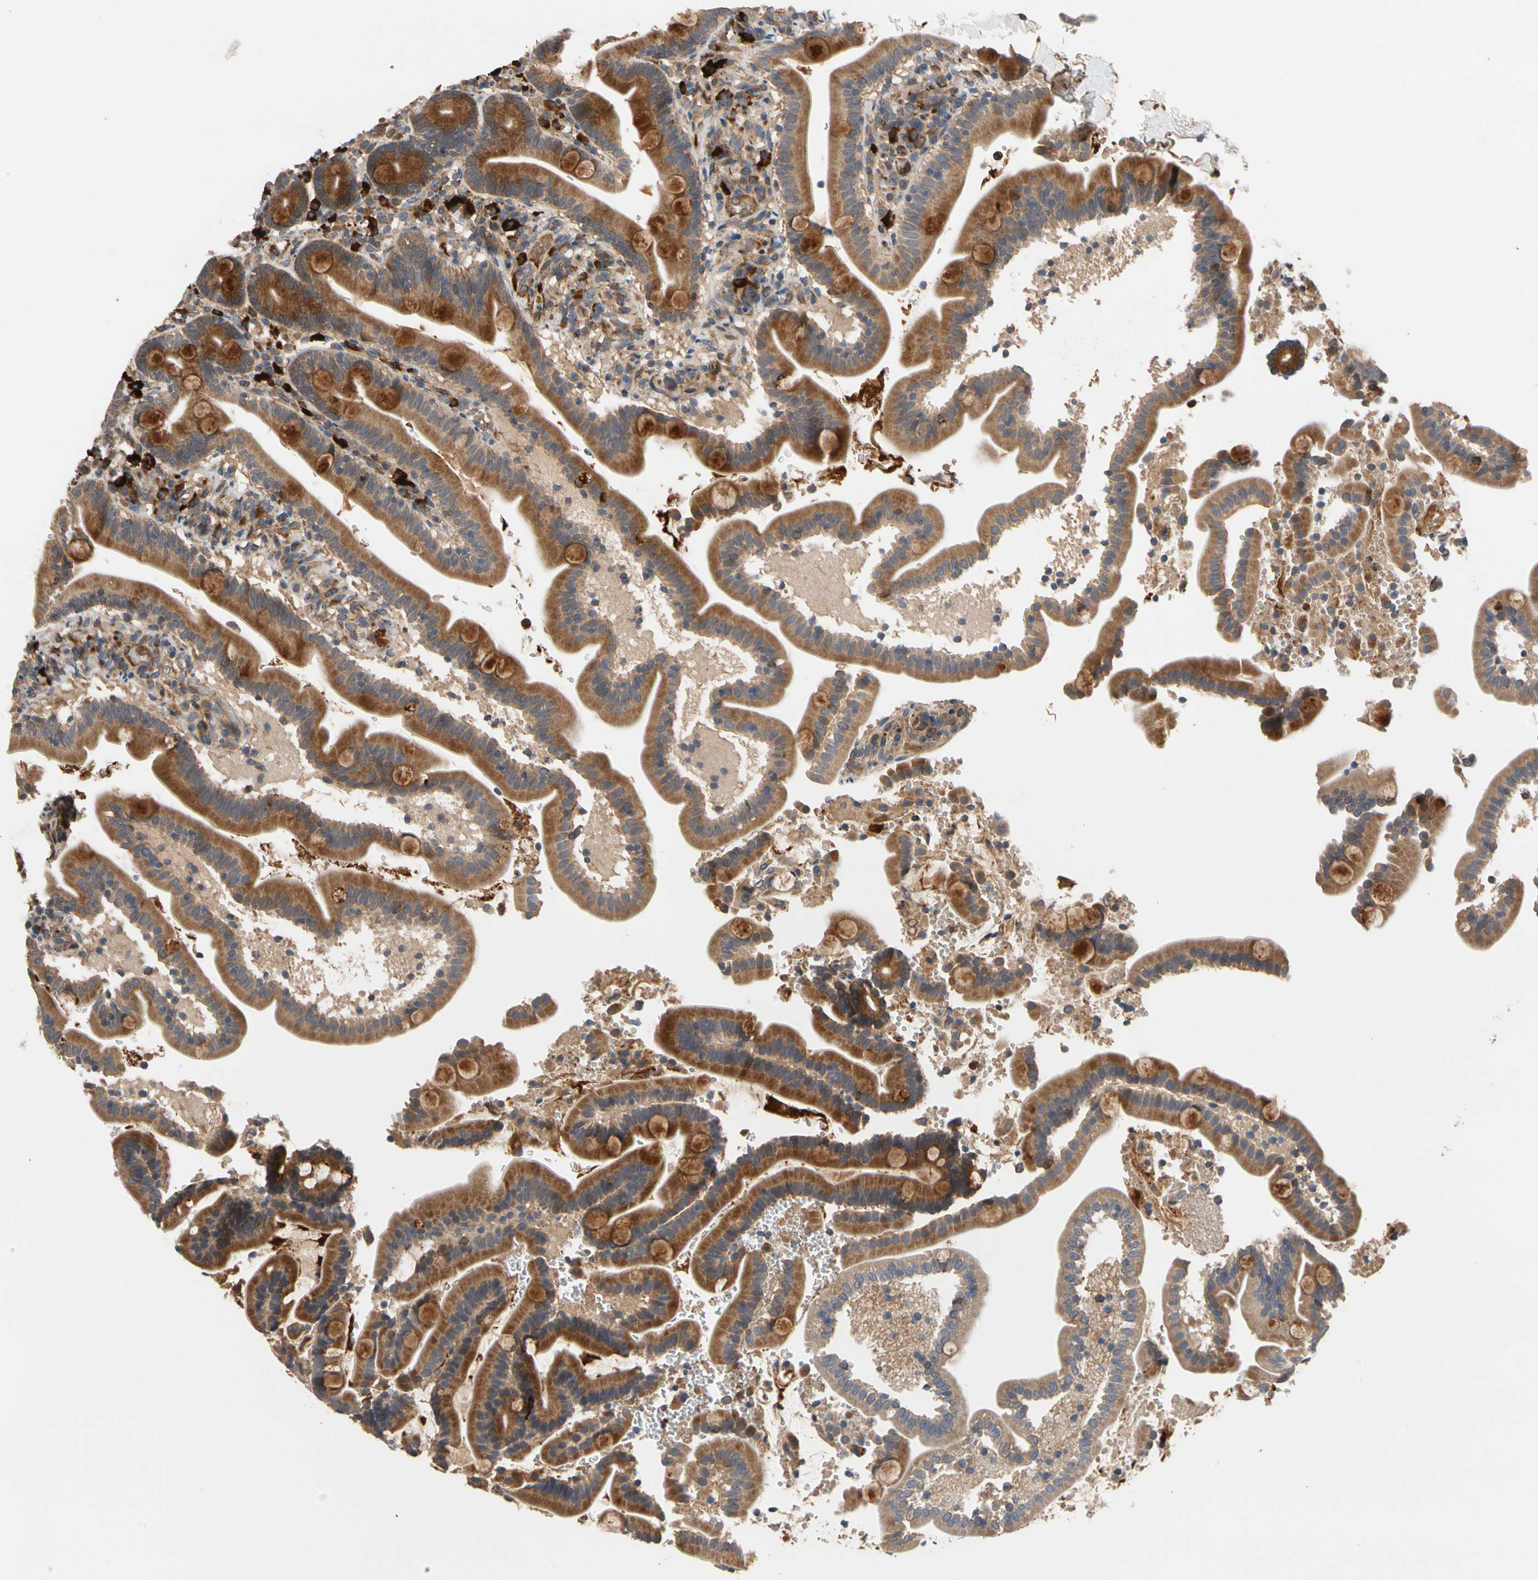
{"staining": {"intensity": "strong", "quantity": ">75%", "location": "cytoplasmic/membranous"}, "tissue": "duodenum", "cell_type": "Glandular cells", "image_type": "normal", "snomed": [{"axis": "morphology", "description": "Normal tissue, NOS"}, {"axis": "topography", "description": "Duodenum"}], "caption": "Human duodenum stained for a protein (brown) shows strong cytoplasmic/membranous positive staining in about >75% of glandular cells.", "gene": "FGD6", "patient": {"sex": "male", "age": 54}}